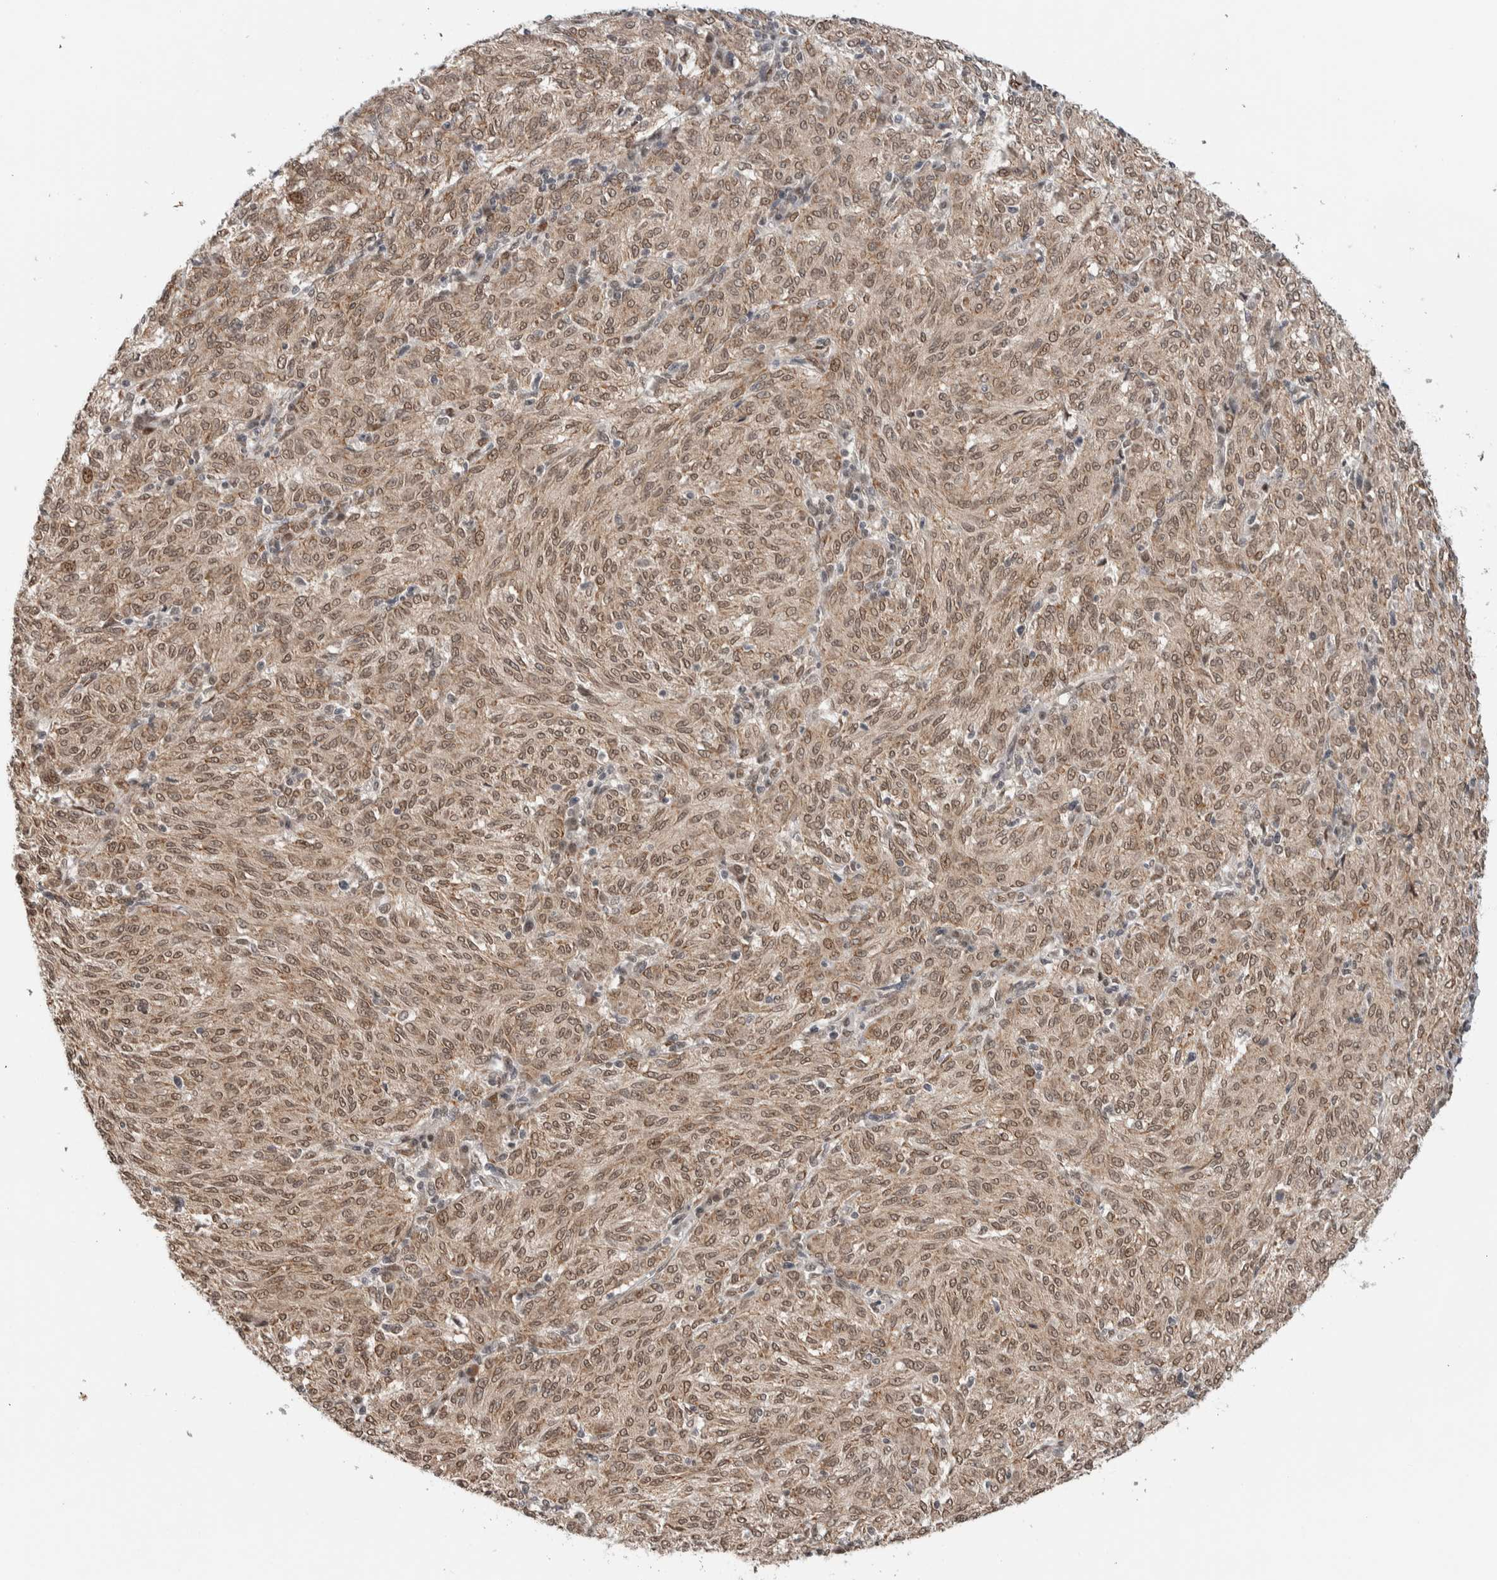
{"staining": {"intensity": "moderate", "quantity": ">75%", "location": "cytoplasmic/membranous,nuclear"}, "tissue": "melanoma", "cell_type": "Tumor cells", "image_type": "cancer", "snomed": [{"axis": "morphology", "description": "Malignant melanoma, NOS"}, {"axis": "topography", "description": "Skin"}], "caption": "This is a histology image of immunohistochemistry staining of melanoma, which shows moderate staining in the cytoplasmic/membranous and nuclear of tumor cells.", "gene": "TNRC18", "patient": {"sex": "female", "age": 72}}